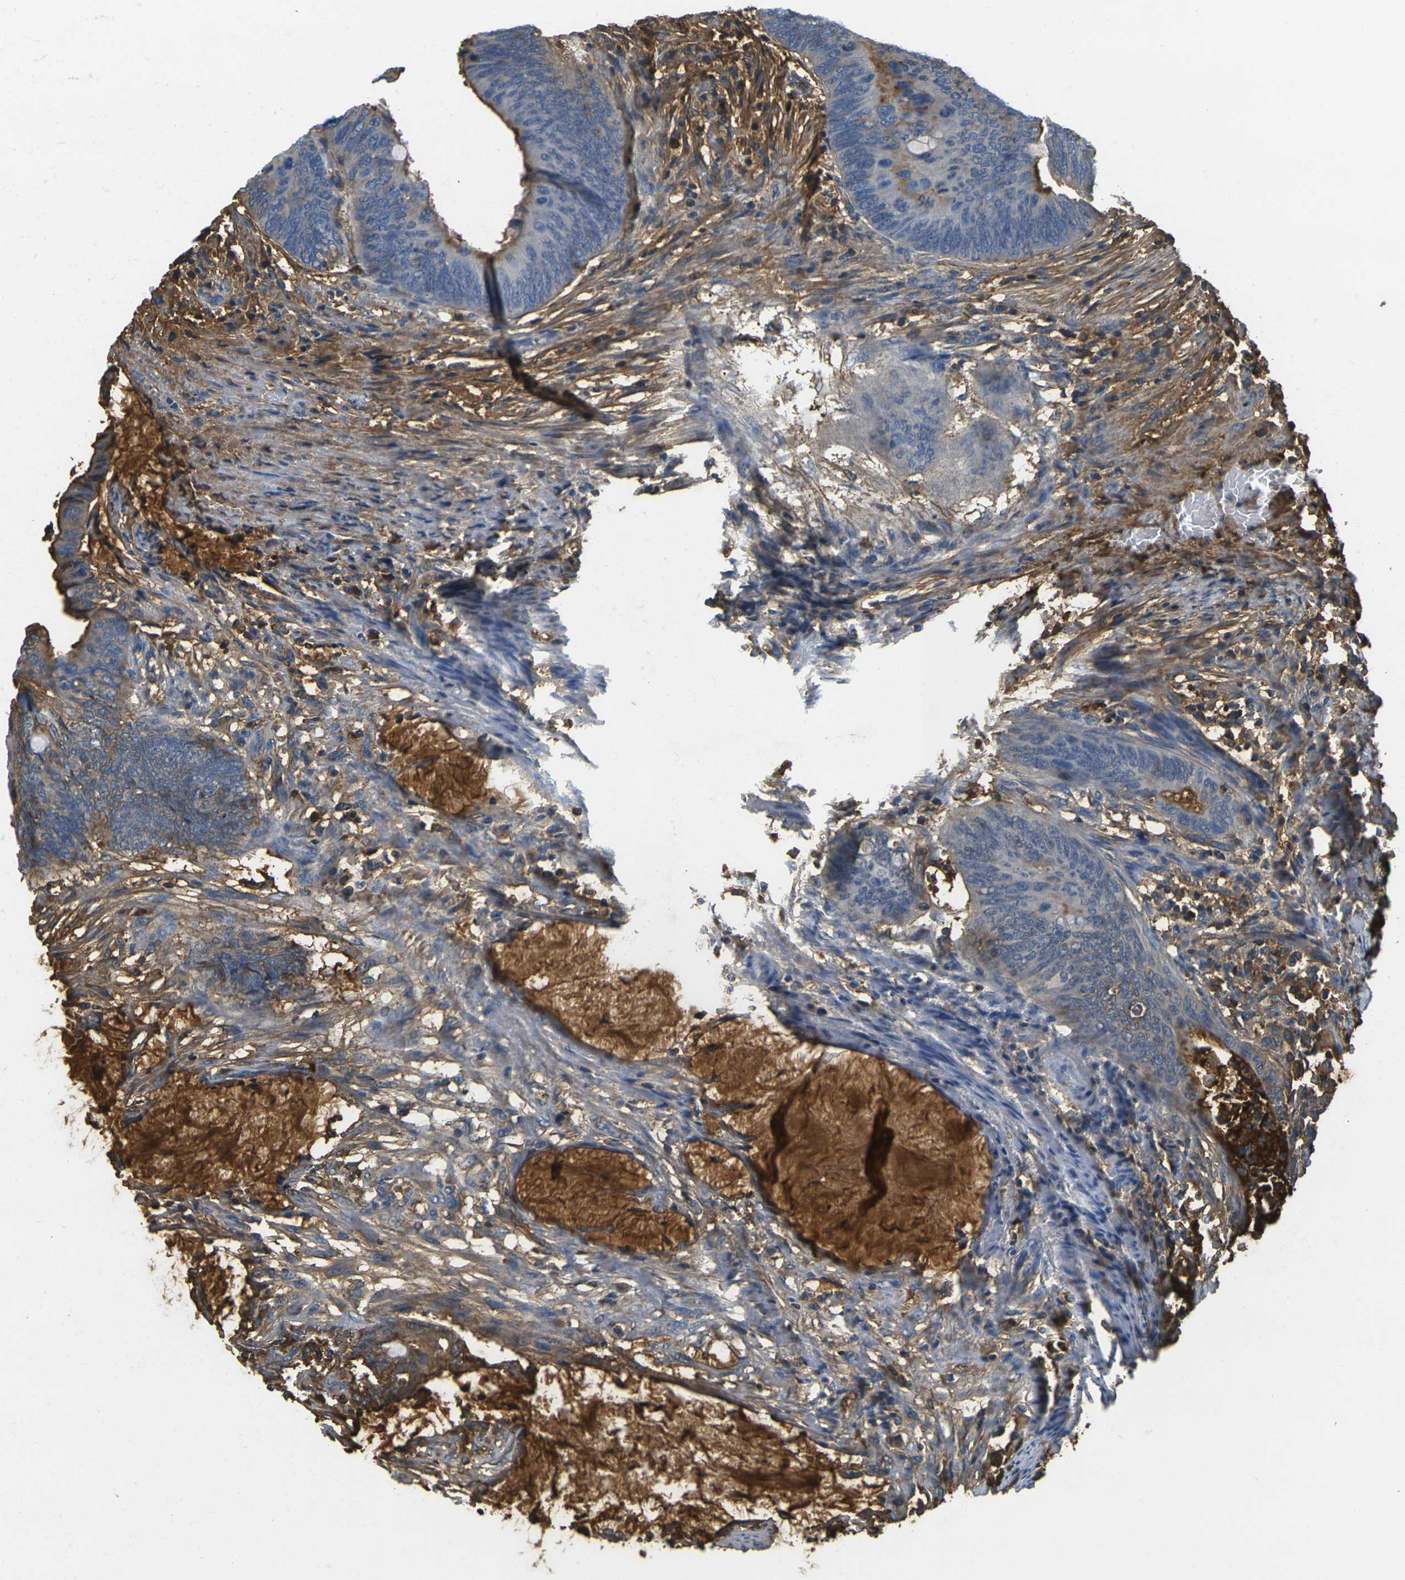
{"staining": {"intensity": "negative", "quantity": "none", "location": "none"}, "tissue": "colorectal cancer", "cell_type": "Tumor cells", "image_type": "cancer", "snomed": [{"axis": "morphology", "description": "Normal tissue, NOS"}, {"axis": "morphology", "description": "Adenocarcinoma, NOS"}, {"axis": "topography", "description": "Rectum"}, {"axis": "topography", "description": "Peripheral nerve tissue"}], "caption": "DAB (3,3'-diaminobenzidine) immunohistochemical staining of colorectal adenocarcinoma demonstrates no significant expression in tumor cells. (Stains: DAB (3,3'-diaminobenzidine) immunohistochemistry with hematoxylin counter stain, Microscopy: brightfield microscopy at high magnification).", "gene": "PLCD1", "patient": {"sex": "male", "age": 92}}